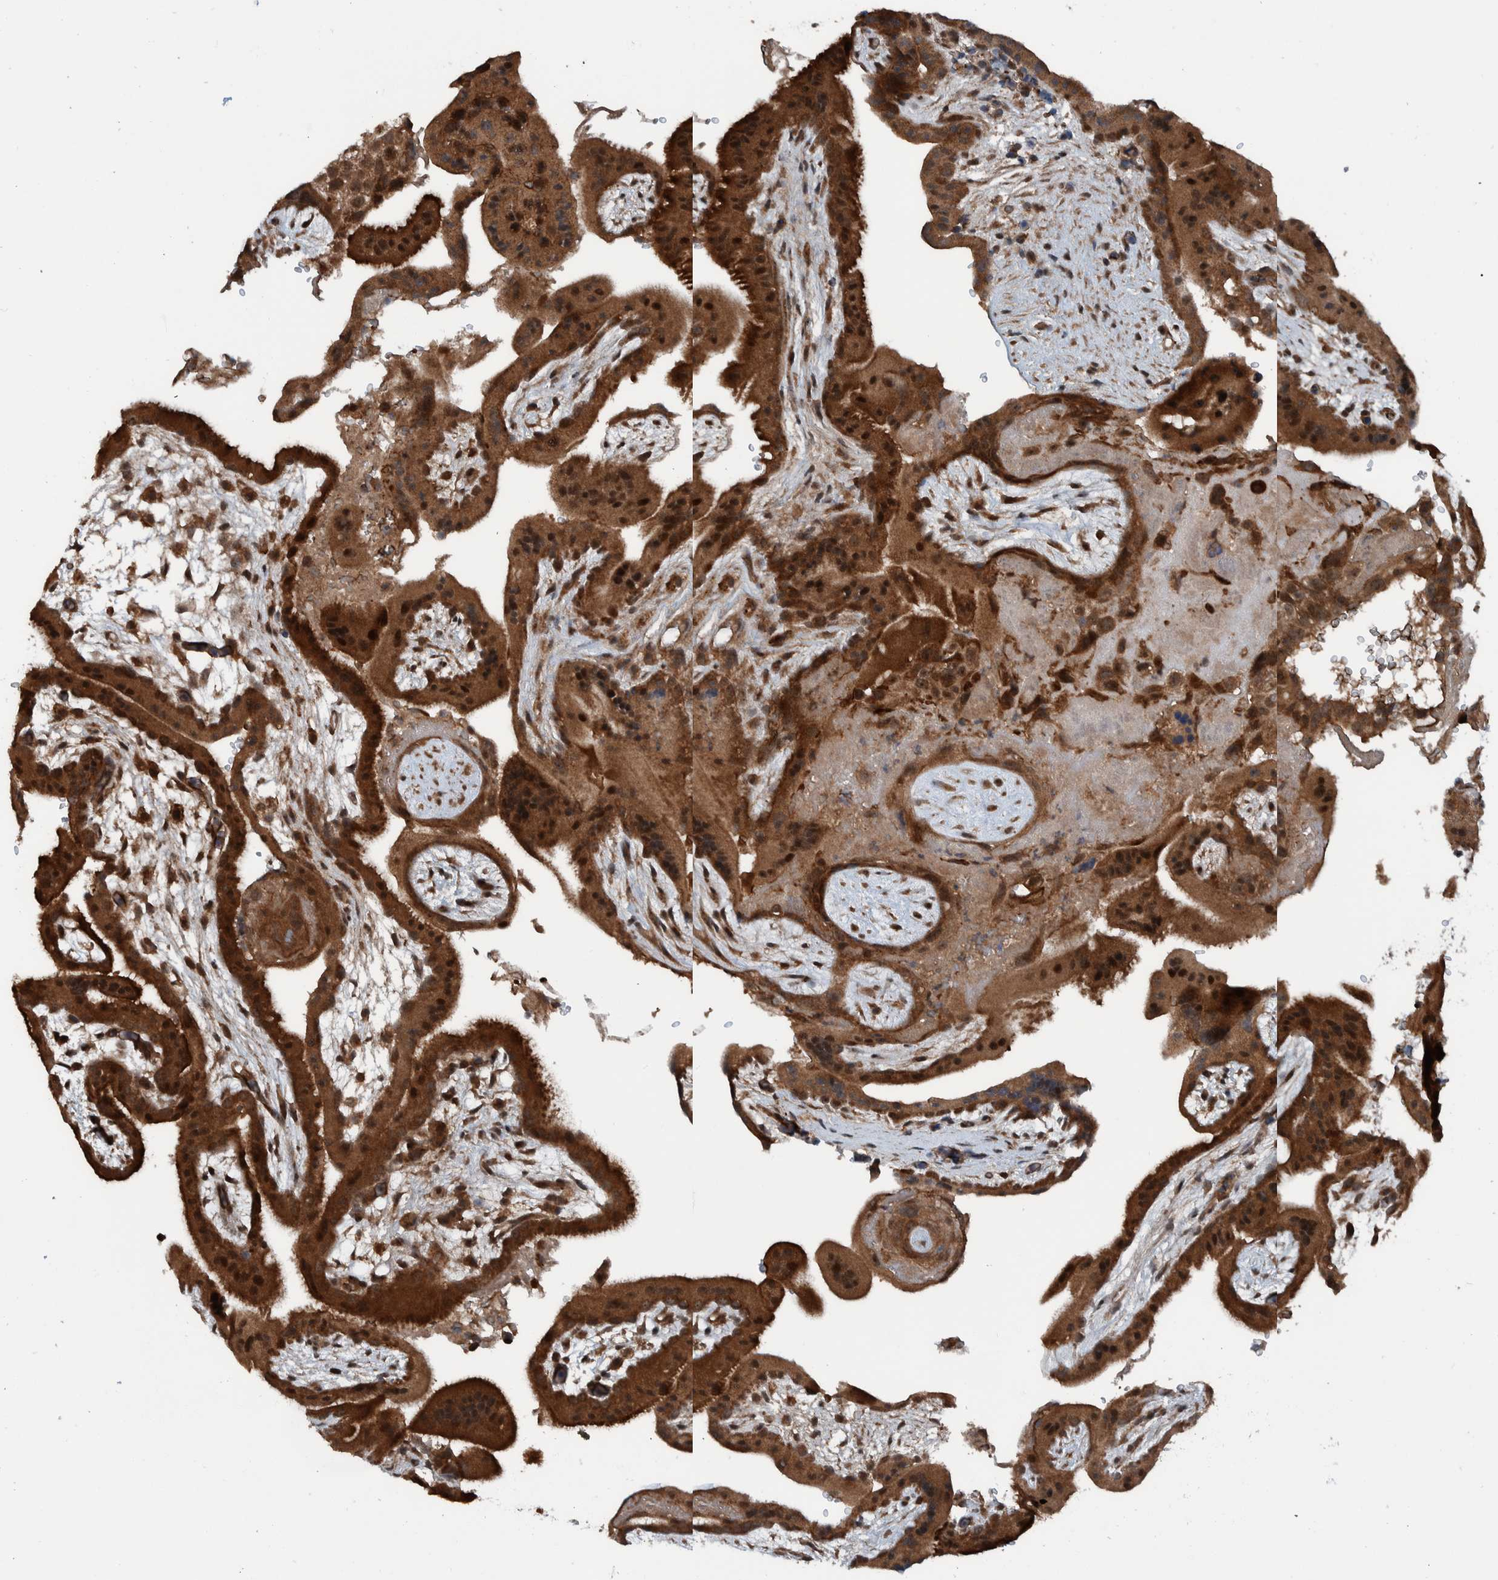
{"staining": {"intensity": "moderate", "quantity": ">75%", "location": "cytoplasmic/membranous,nuclear"}, "tissue": "placenta", "cell_type": "Decidual cells", "image_type": "normal", "snomed": [{"axis": "morphology", "description": "Normal tissue, NOS"}, {"axis": "topography", "description": "Placenta"}], "caption": "Immunohistochemistry (DAB) staining of benign human placenta displays moderate cytoplasmic/membranous,nuclear protein expression in about >75% of decidual cells. The staining is performed using DAB (3,3'-diaminobenzidine) brown chromogen to label protein expression. The nuclei are counter-stained blue using hematoxylin.", "gene": "CUEDC1", "patient": {"sex": "female", "age": 35}}